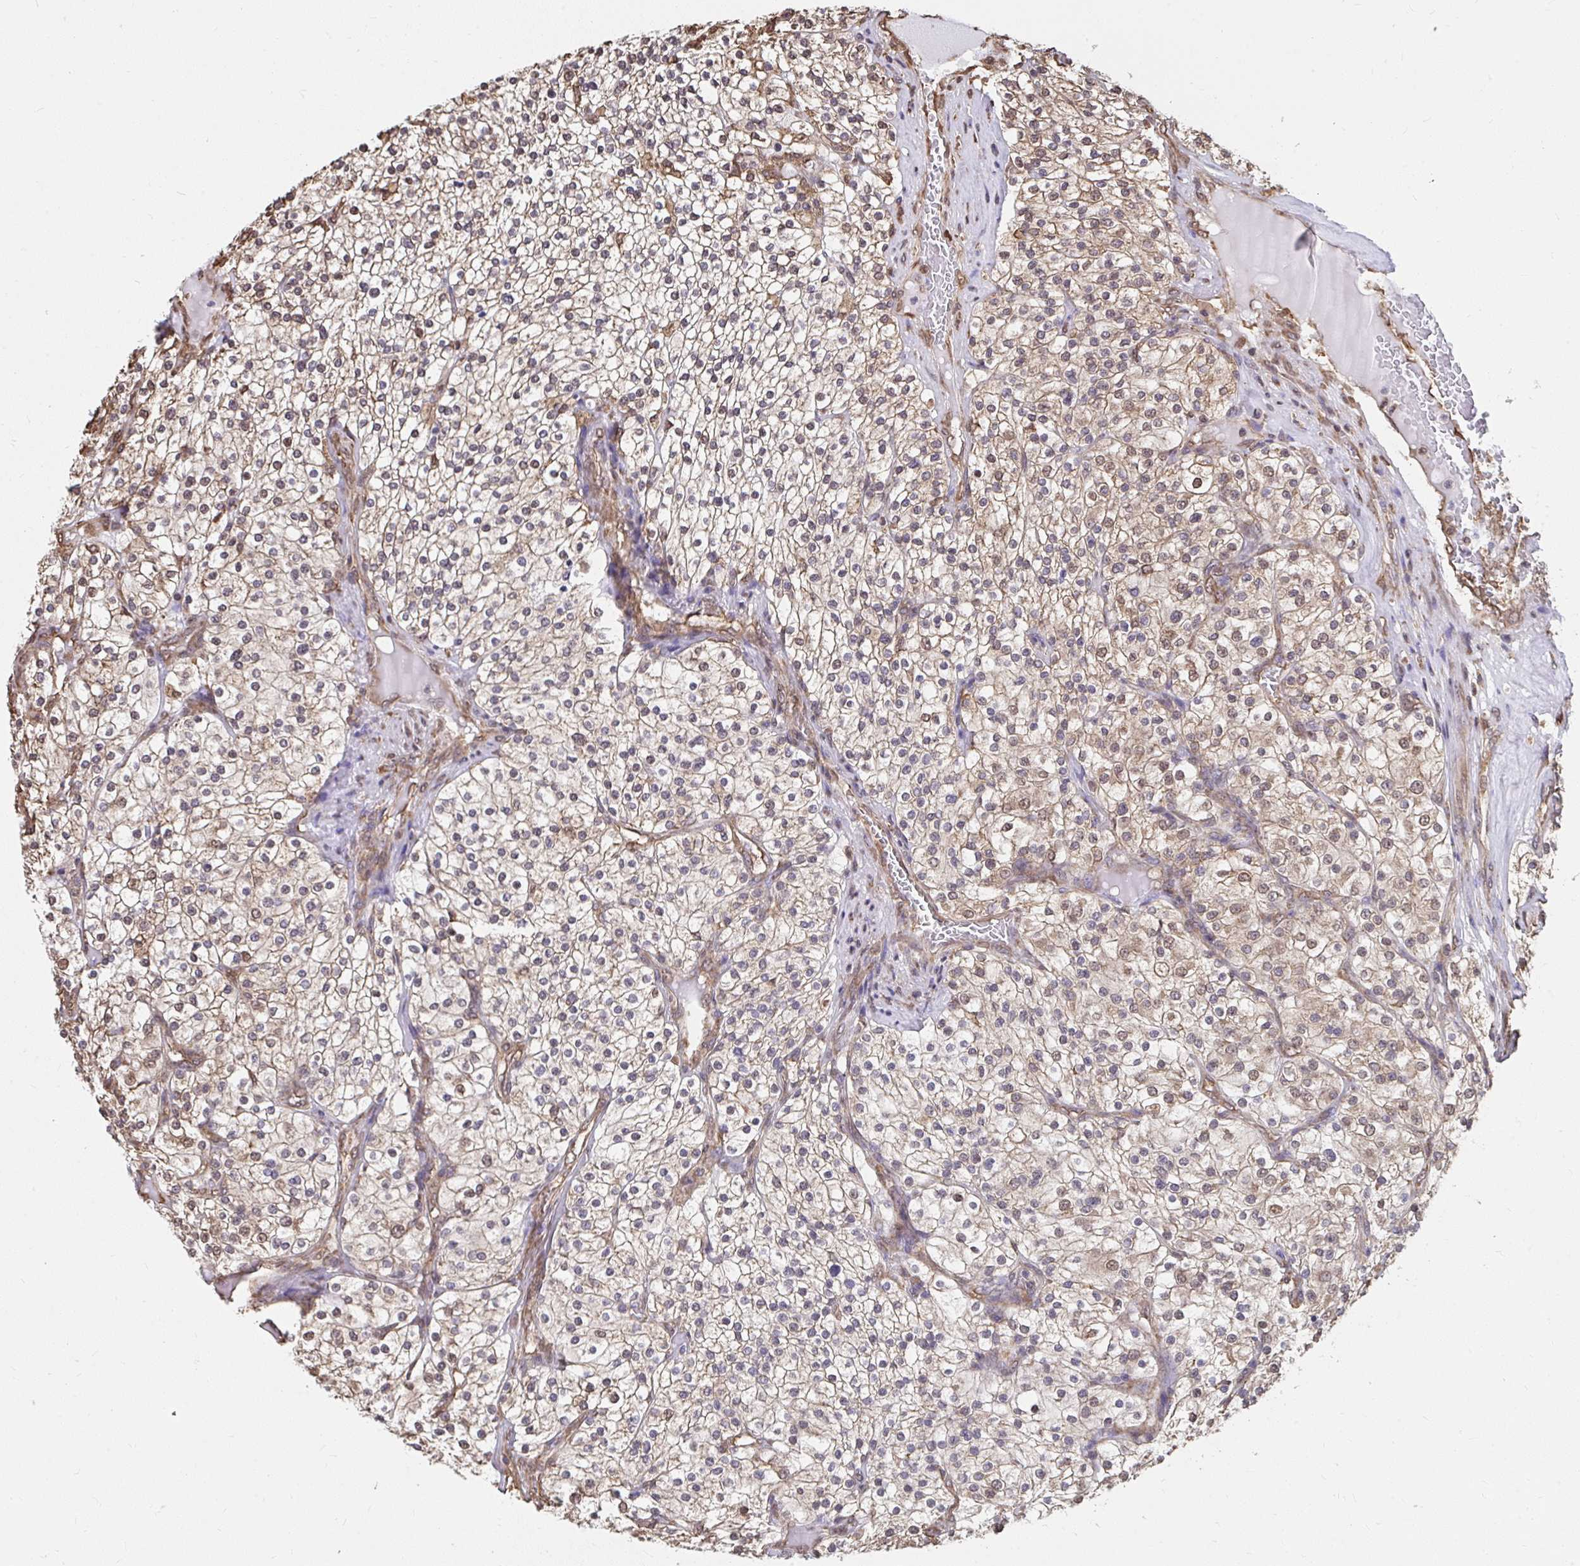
{"staining": {"intensity": "weak", "quantity": ">75%", "location": "cytoplasmic/membranous,nuclear"}, "tissue": "renal cancer", "cell_type": "Tumor cells", "image_type": "cancer", "snomed": [{"axis": "morphology", "description": "Adenocarcinoma, NOS"}, {"axis": "topography", "description": "Kidney"}], "caption": "Immunohistochemistry staining of renal cancer, which displays low levels of weak cytoplasmic/membranous and nuclear expression in approximately >75% of tumor cells indicating weak cytoplasmic/membranous and nuclear protein expression. The staining was performed using DAB (brown) for protein detection and nuclei were counterstained in hematoxylin (blue).", "gene": "SYNCRIP", "patient": {"sex": "male", "age": 80}}